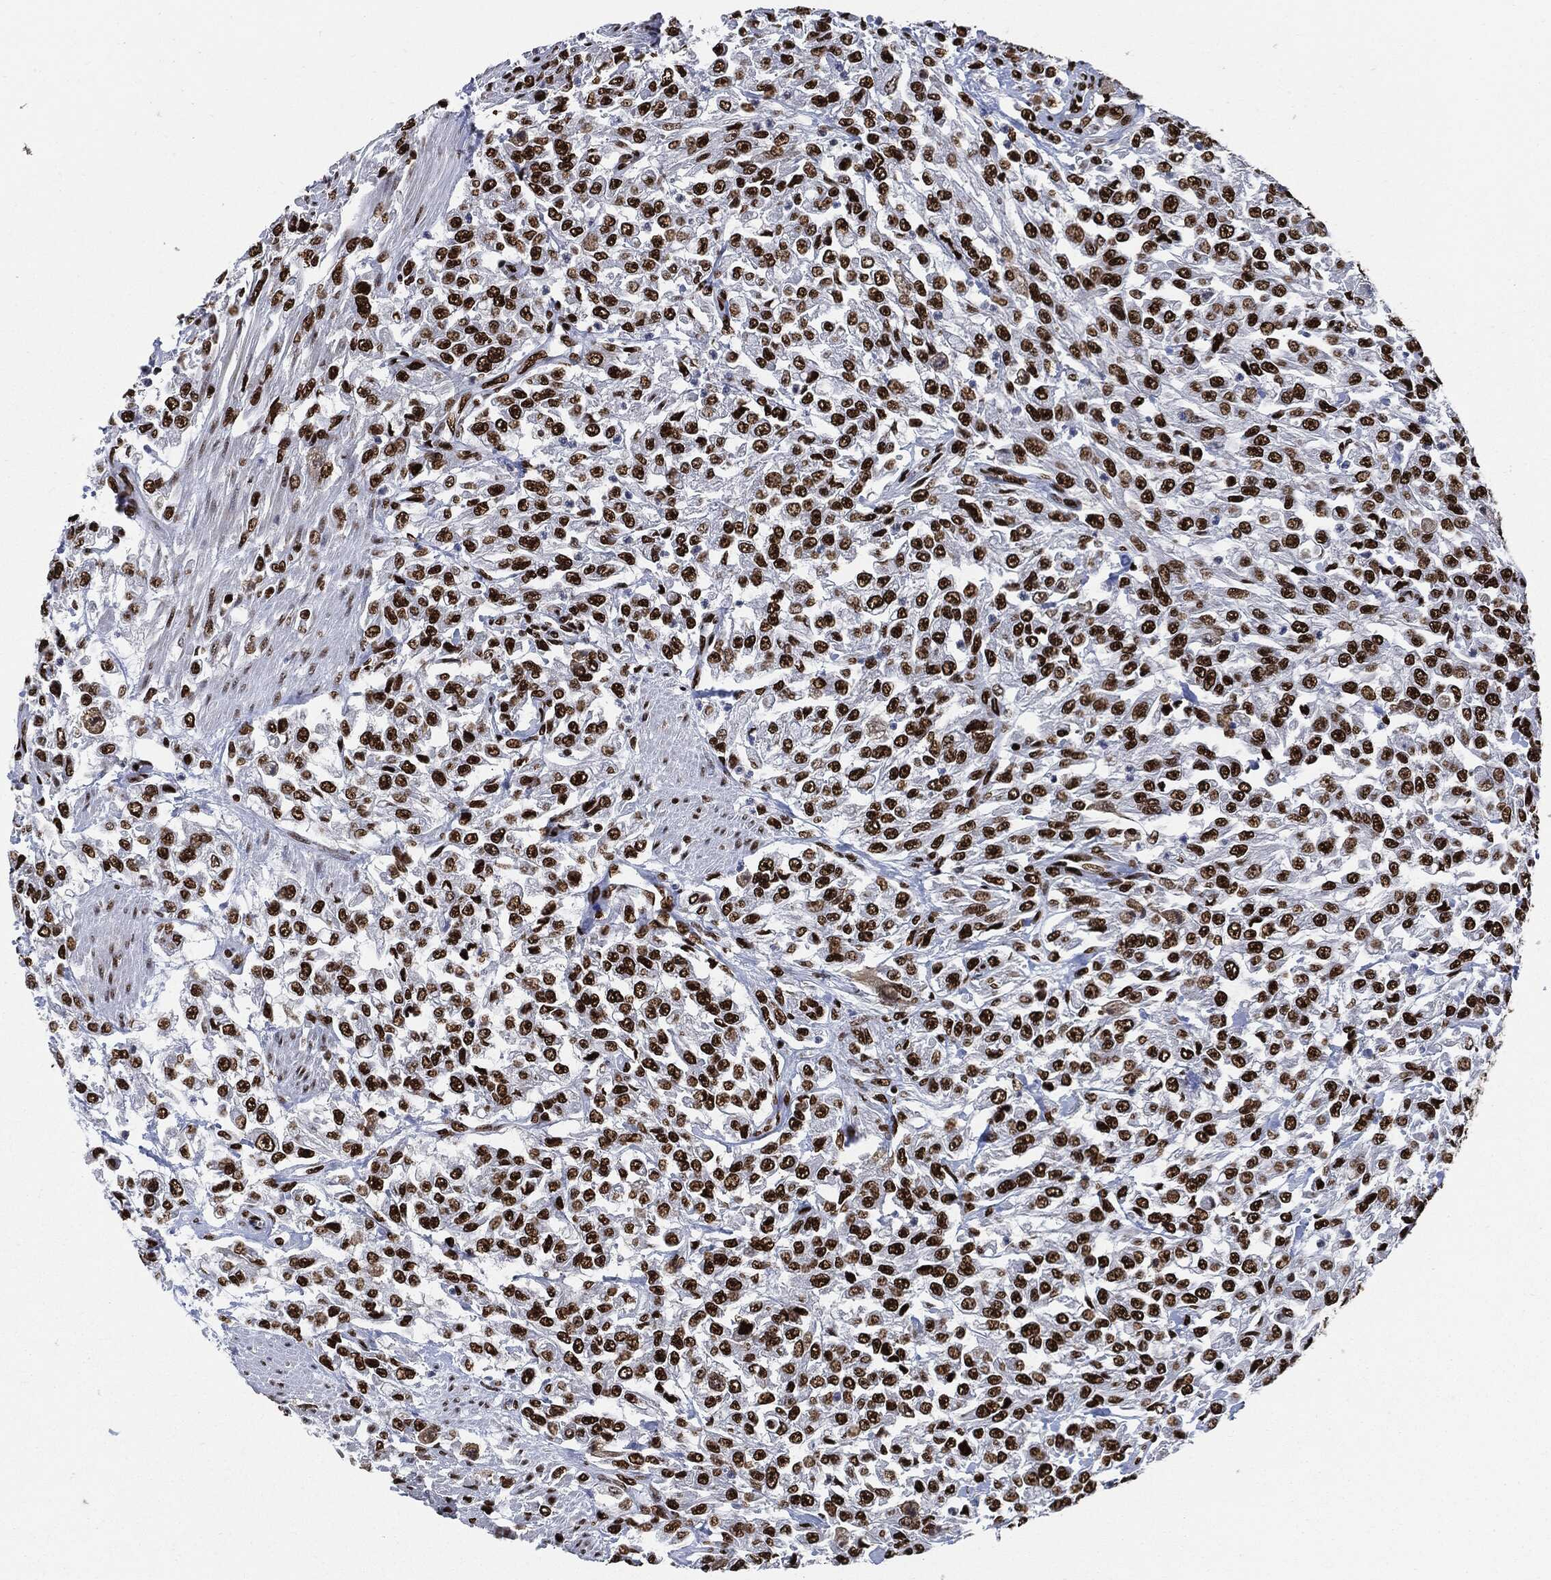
{"staining": {"intensity": "strong", "quantity": ">75%", "location": "nuclear"}, "tissue": "urothelial cancer", "cell_type": "Tumor cells", "image_type": "cancer", "snomed": [{"axis": "morphology", "description": "Urothelial carcinoma, High grade"}, {"axis": "topography", "description": "Urinary bladder"}], "caption": "This histopathology image displays urothelial cancer stained with IHC to label a protein in brown. The nuclear of tumor cells show strong positivity for the protein. Nuclei are counter-stained blue.", "gene": "RECQL", "patient": {"sex": "male", "age": 46}}